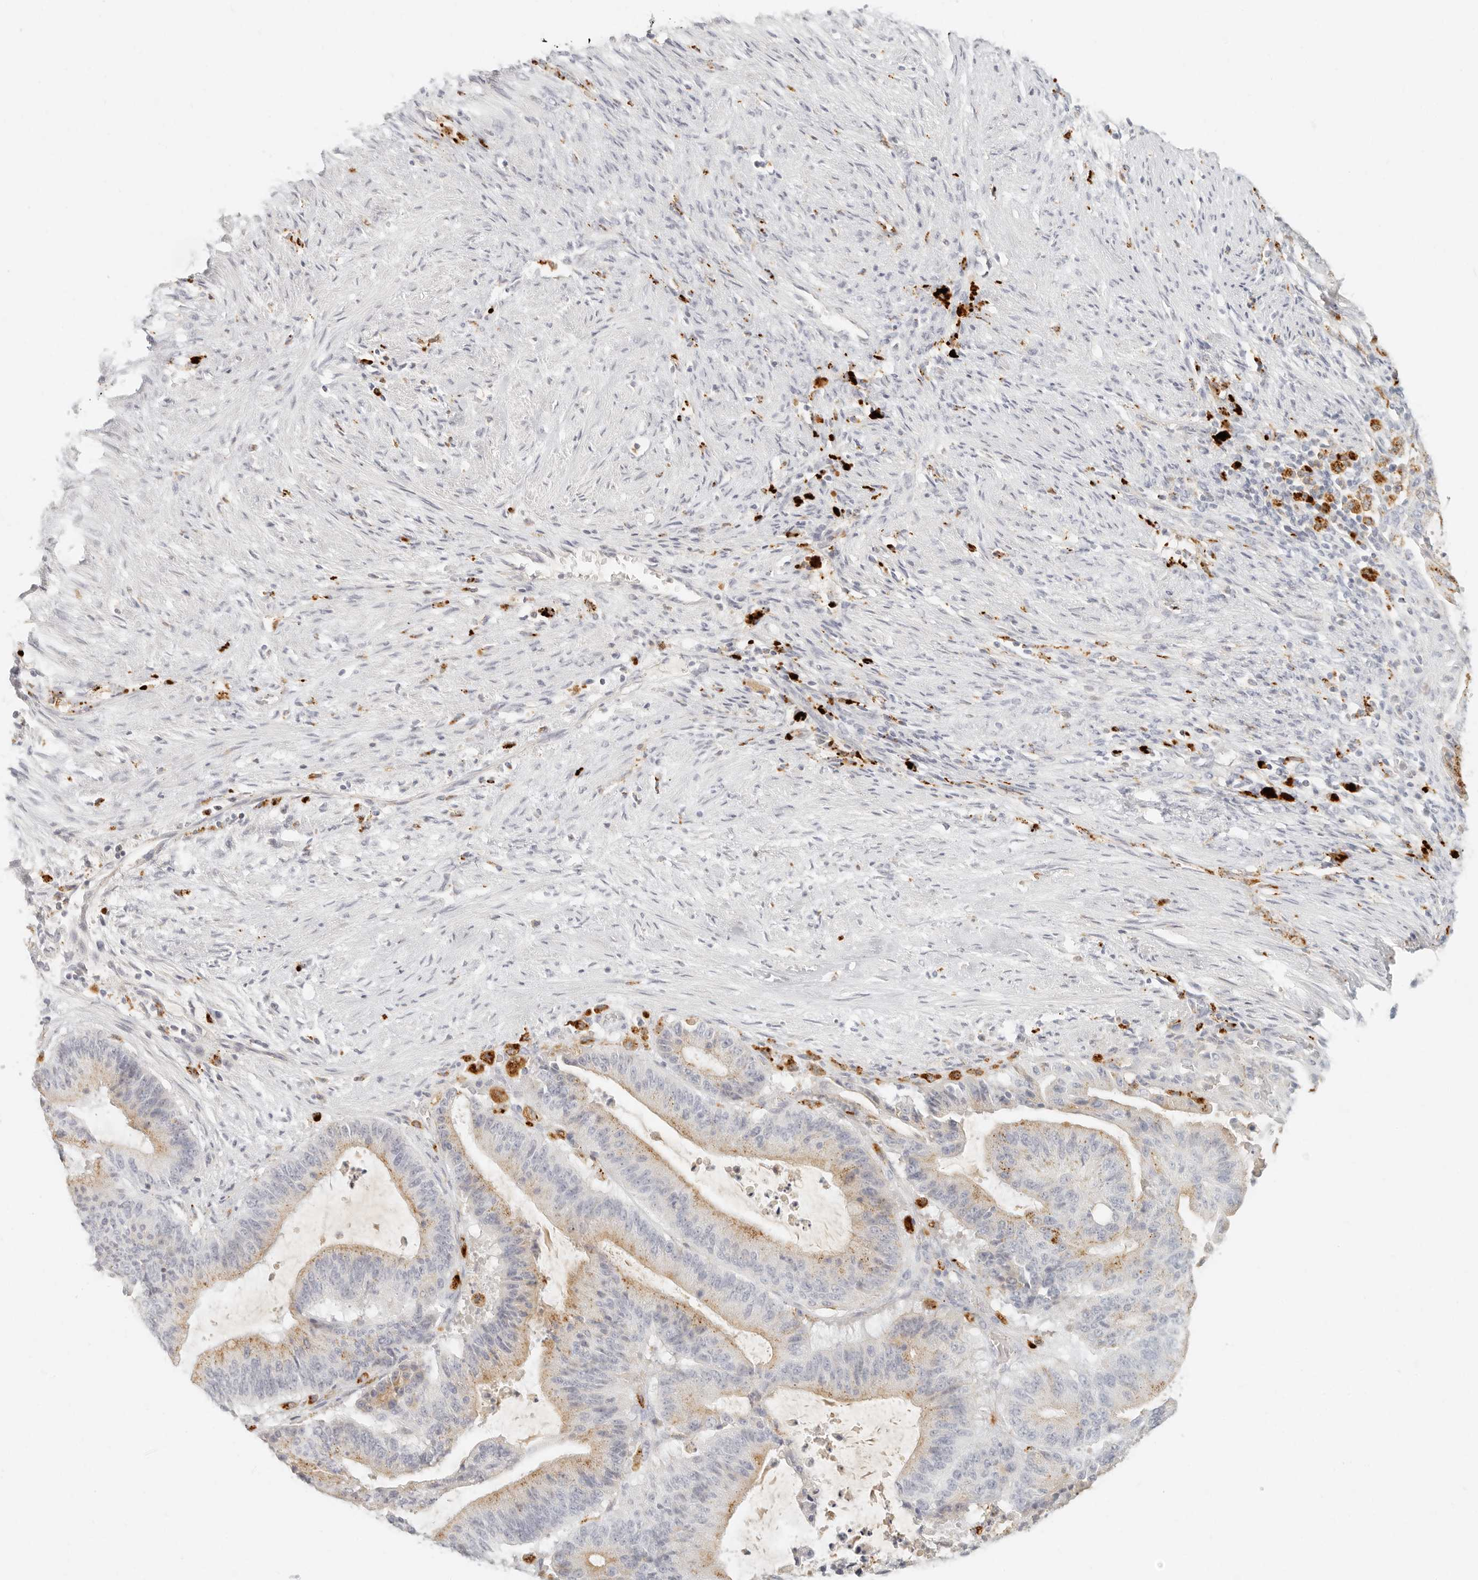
{"staining": {"intensity": "weak", "quantity": "<25%", "location": "cytoplasmic/membranous"}, "tissue": "liver cancer", "cell_type": "Tumor cells", "image_type": "cancer", "snomed": [{"axis": "morphology", "description": "Normal tissue, NOS"}, {"axis": "morphology", "description": "Cholangiocarcinoma"}, {"axis": "topography", "description": "Liver"}, {"axis": "topography", "description": "Peripheral nerve tissue"}], "caption": "IHC histopathology image of liver cancer stained for a protein (brown), which exhibits no staining in tumor cells. Nuclei are stained in blue.", "gene": "RNASET2", "patient": {"sex": "female", "age": 73}}